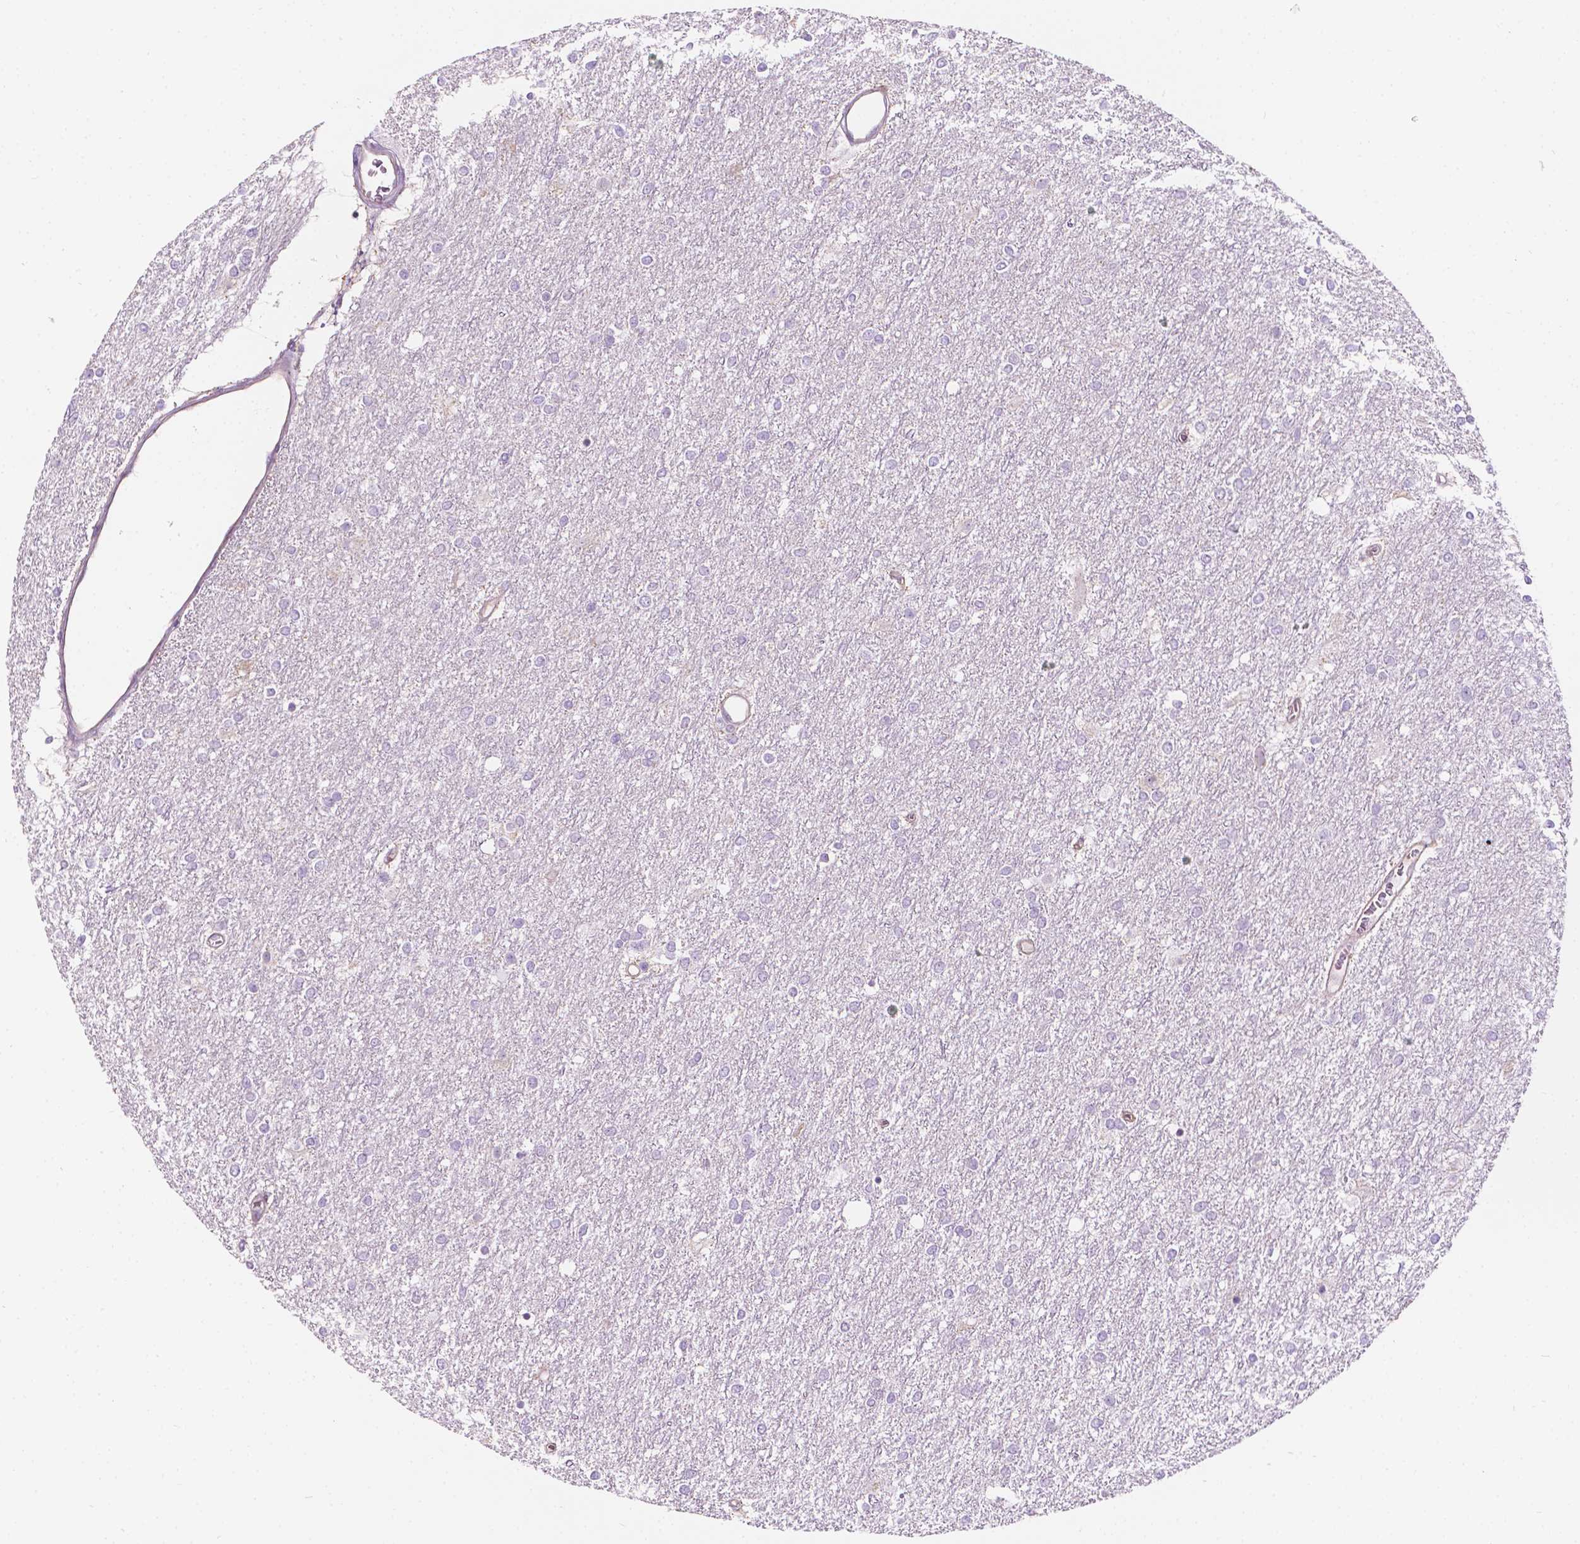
{"staining": {"intensity": "negative", "quantity": "none", "location": "none"}, "tissue": "glioma", "cell_type": "Tumor cells", "image_type": "cancer", "snomed": [{"axis": "morphology", "description": "Glioma, malignant, High grade"}, {"axis": "topography", "description": "Brain"}], "caption": "The micrograph reveals no significant positivity in tumor cells of glioma. (DAB (3,3'-diaminobenzidine) IHC visualized using brightfield microscopy, high magnification).", "gene": "NOS1AP", "patient": {"sex": "female", "age": 61}}